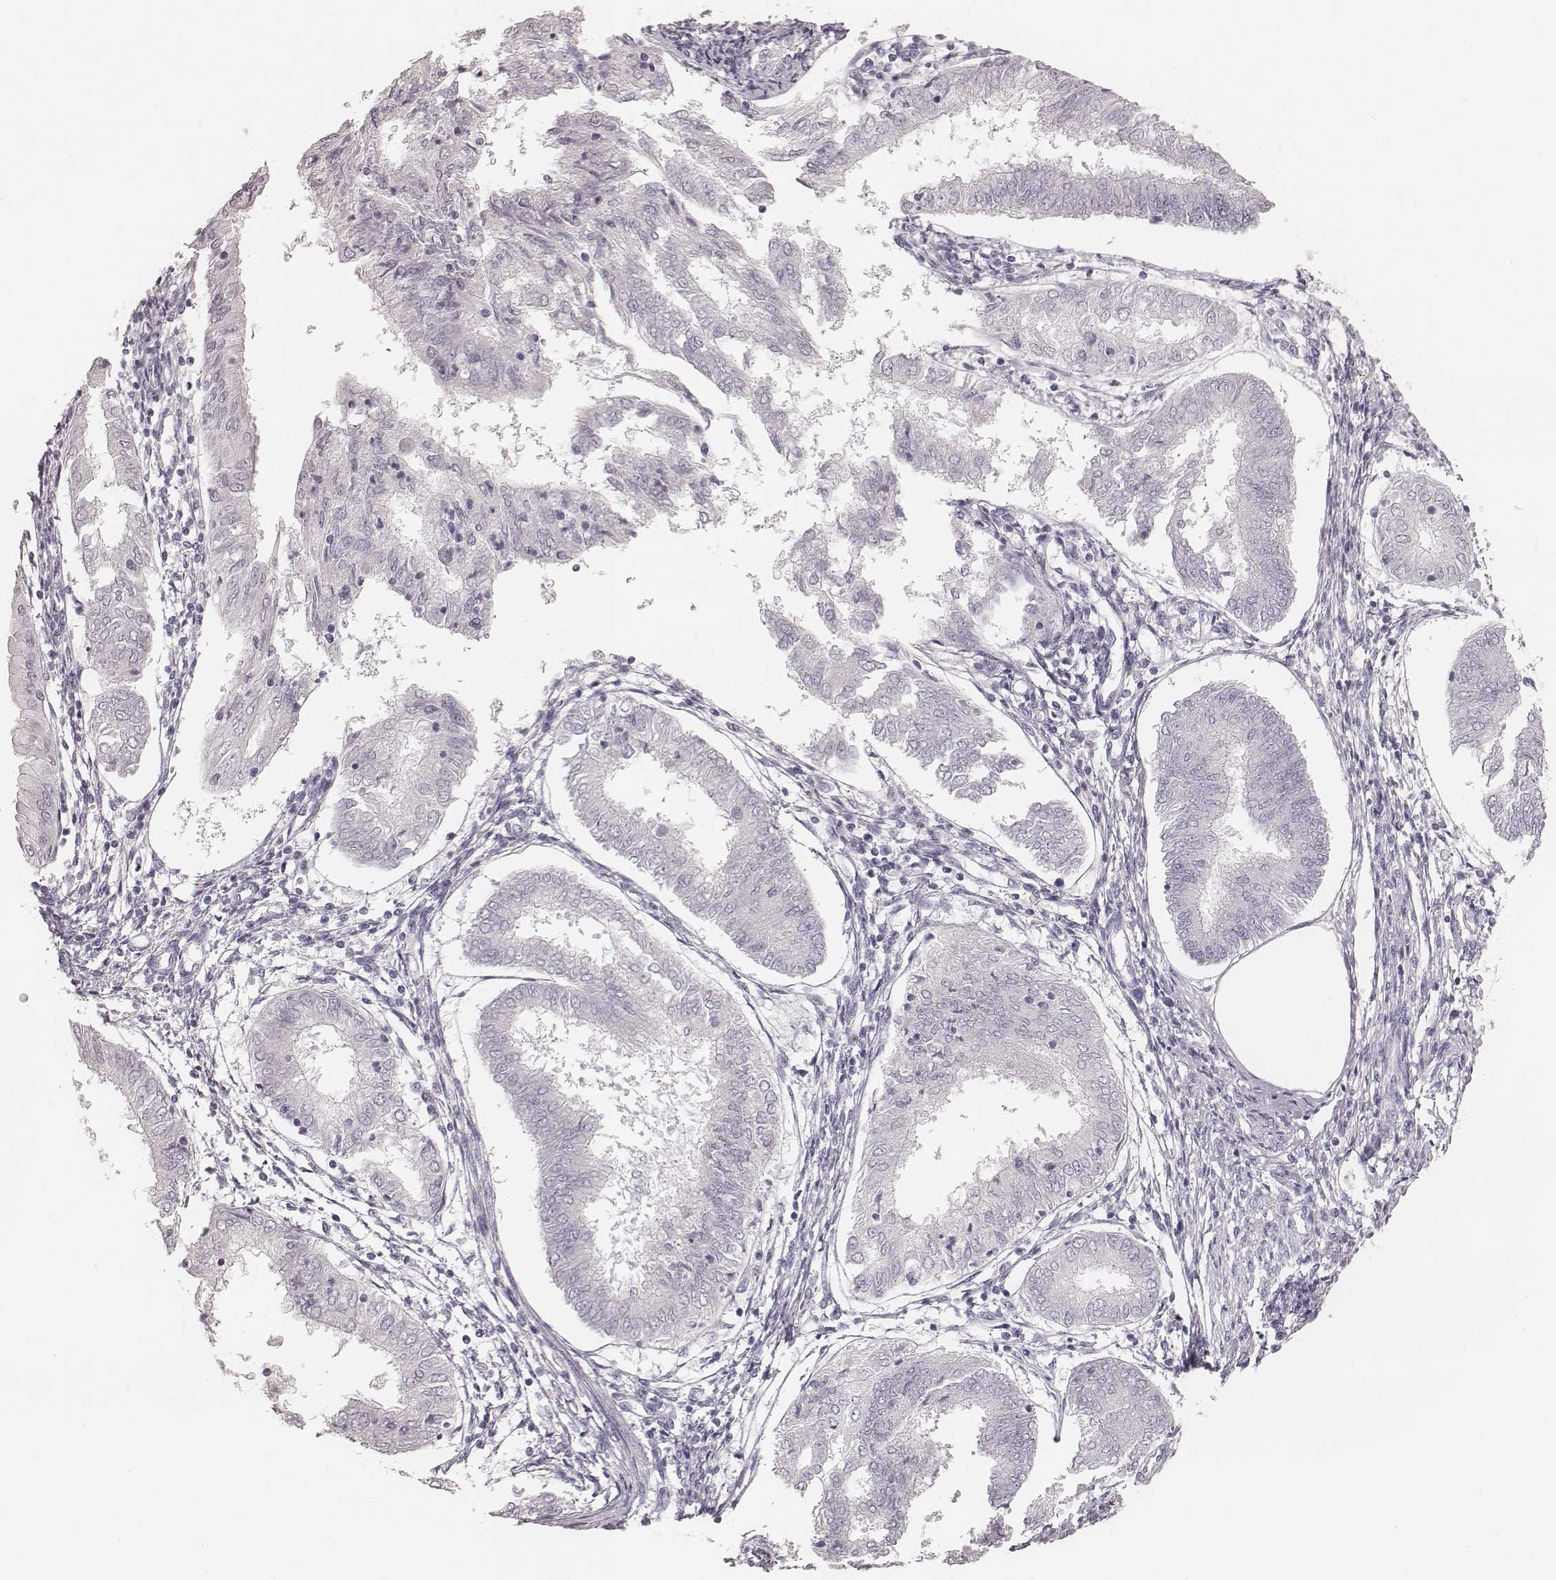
{"staining": {"intensity": "negative", "quantity": "none", "location": "none"}, "tissue": "endometrial cancer", "cell_type": "Tumor cells", "image_type": "cancer", "snomed": [{"axis": "morphology", "description": "Adenocarcinoma, NOS"}, {"axis": "topography", "description": "Endometrium"}], "caption": "Tumor cells are negative for brown protein staining in endometrial adenocarcinoma.", "gene": "ZP4", "patient": {"sex": "female", "age": 68}}